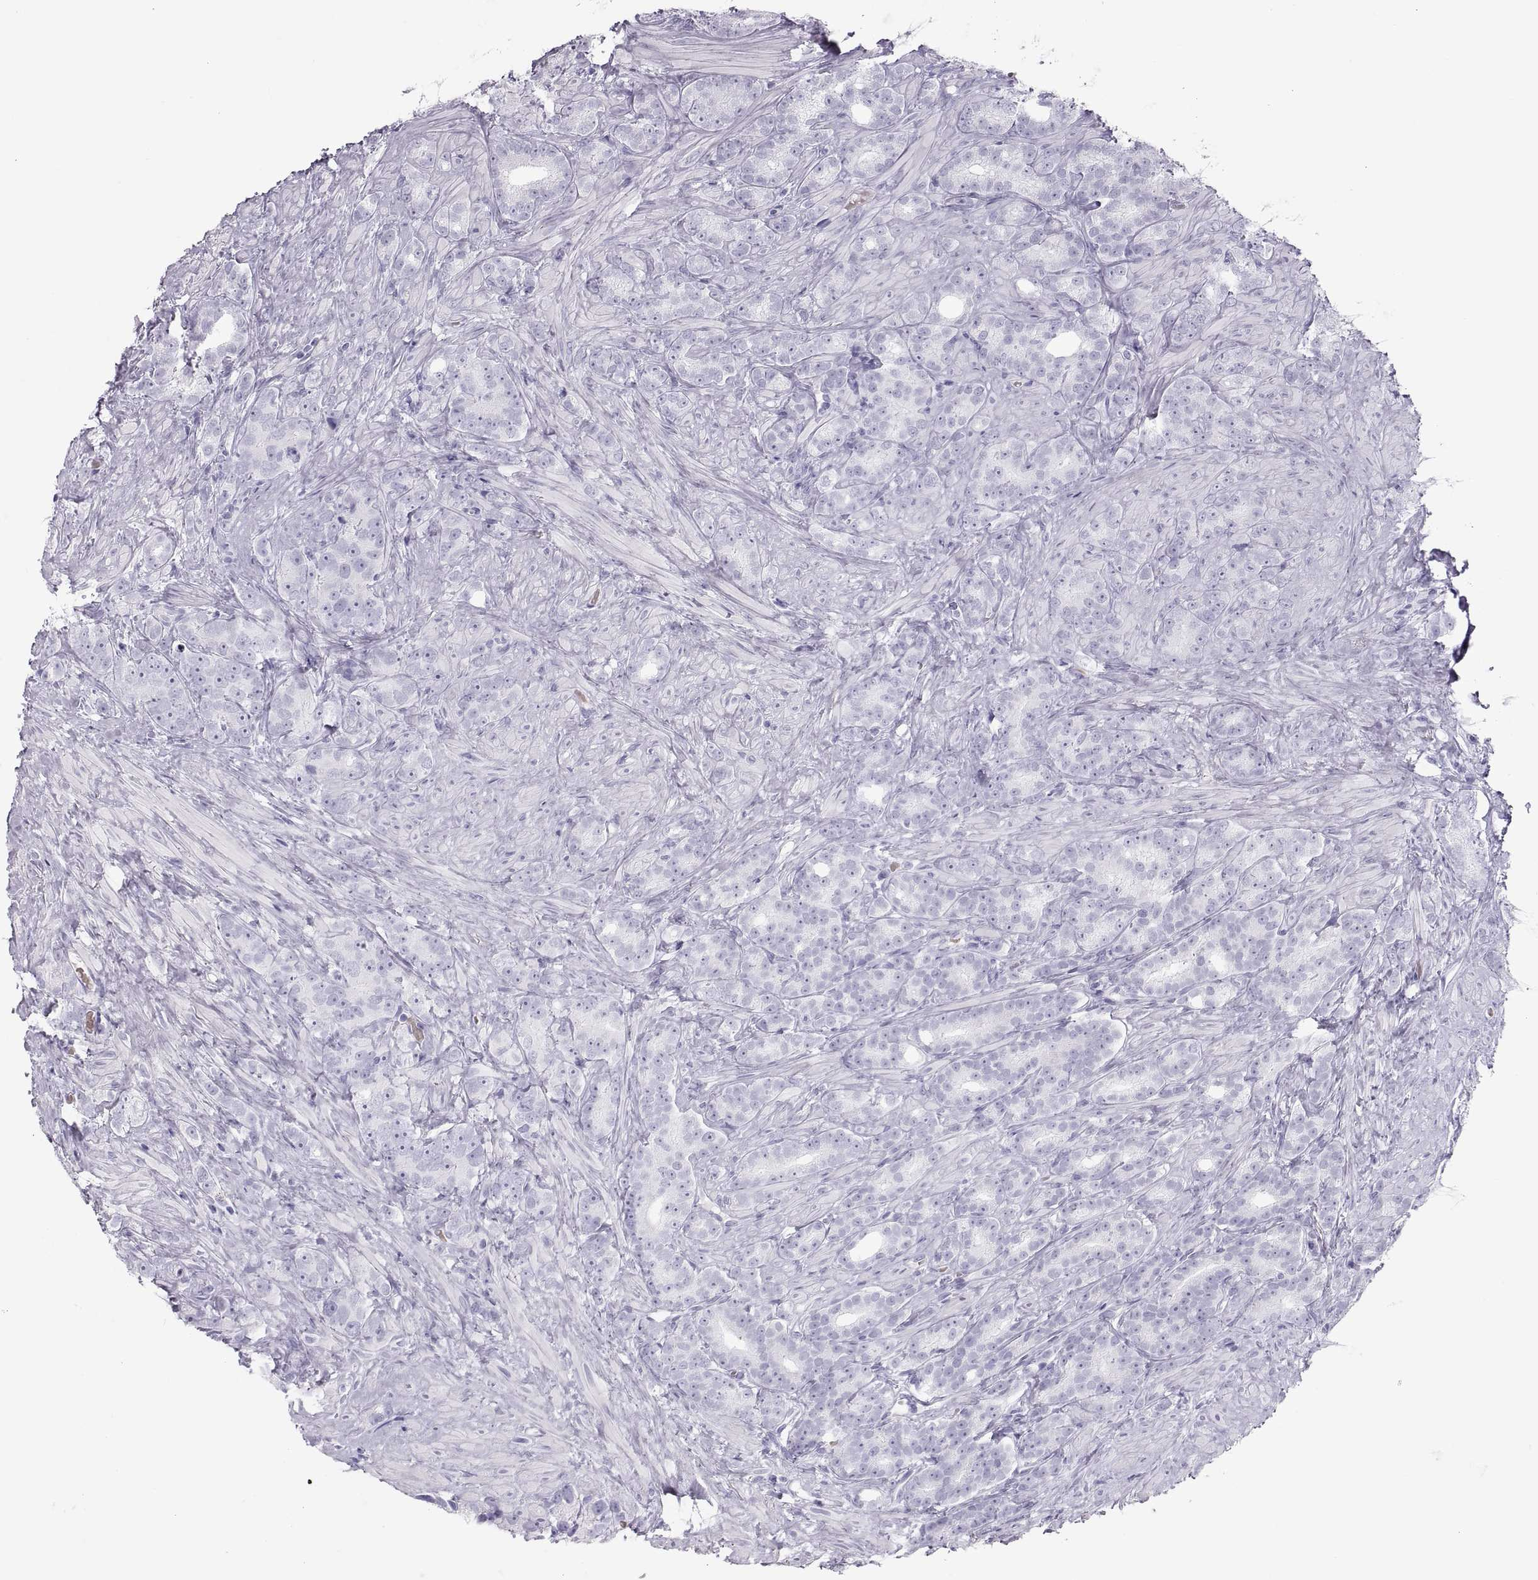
{"staining": {"intensity": "negative", "quantity": "none", "location": "none"}, "tissue": "prostate cancer", "cell_type": "Tumor cells", "image_type": "cancer", "snomed": [{"axis": "morphology", "description": "Adenocarcinoma, High grade"}, {"axis": "topography", "description": "Prostate"}], "caption": "This is a micrograph of immunohistochemistry (IHC) staining of prostate high-grade adenocarcinoma, which shows no expression in tumor cells.", "gene": "SEMG1", "patient": {"sex": "male", "age": 90}}